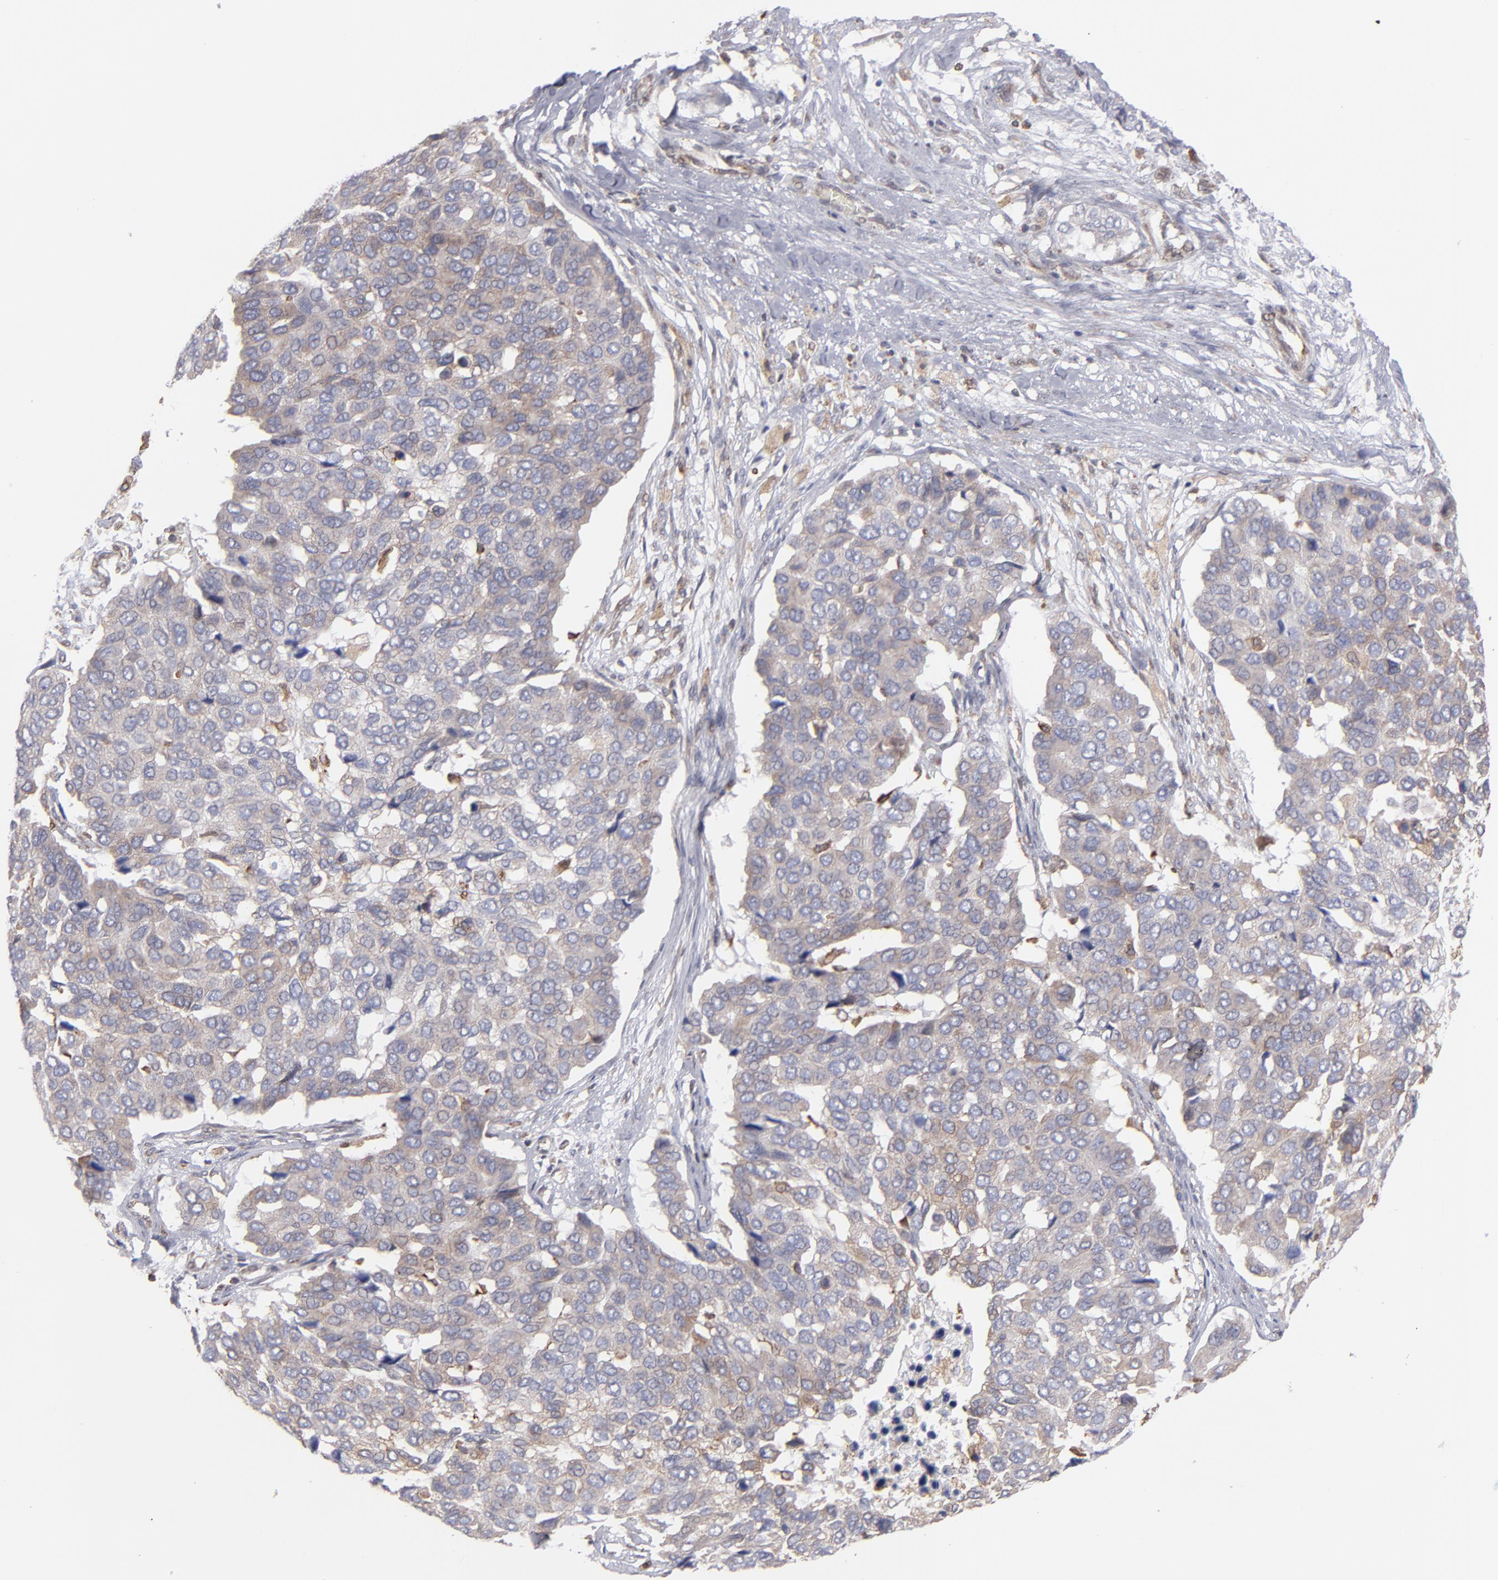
{"staining": {"intensity": "weak", "quantity": "25%-75%", "location": "cytoplasmic/membranous"}, "tissue": "pancreatic cancer", "cell_type": "Tumor cells", "image_type": "cancer", "snomed": [{"axis": "morphology", "description": "Adenocarcinoma, NOS"}, {"axis": "topography", "description": "Pancreas"}], "caption": "Pancreatic adenocarcinoma tissue shows weak cytoplasmic/membranous expression in about 25%-75% of tumor cells, visualized by immunohistochemistry.", "gene": "TMX1", "patient": {"sex": "male", "age": 50}}